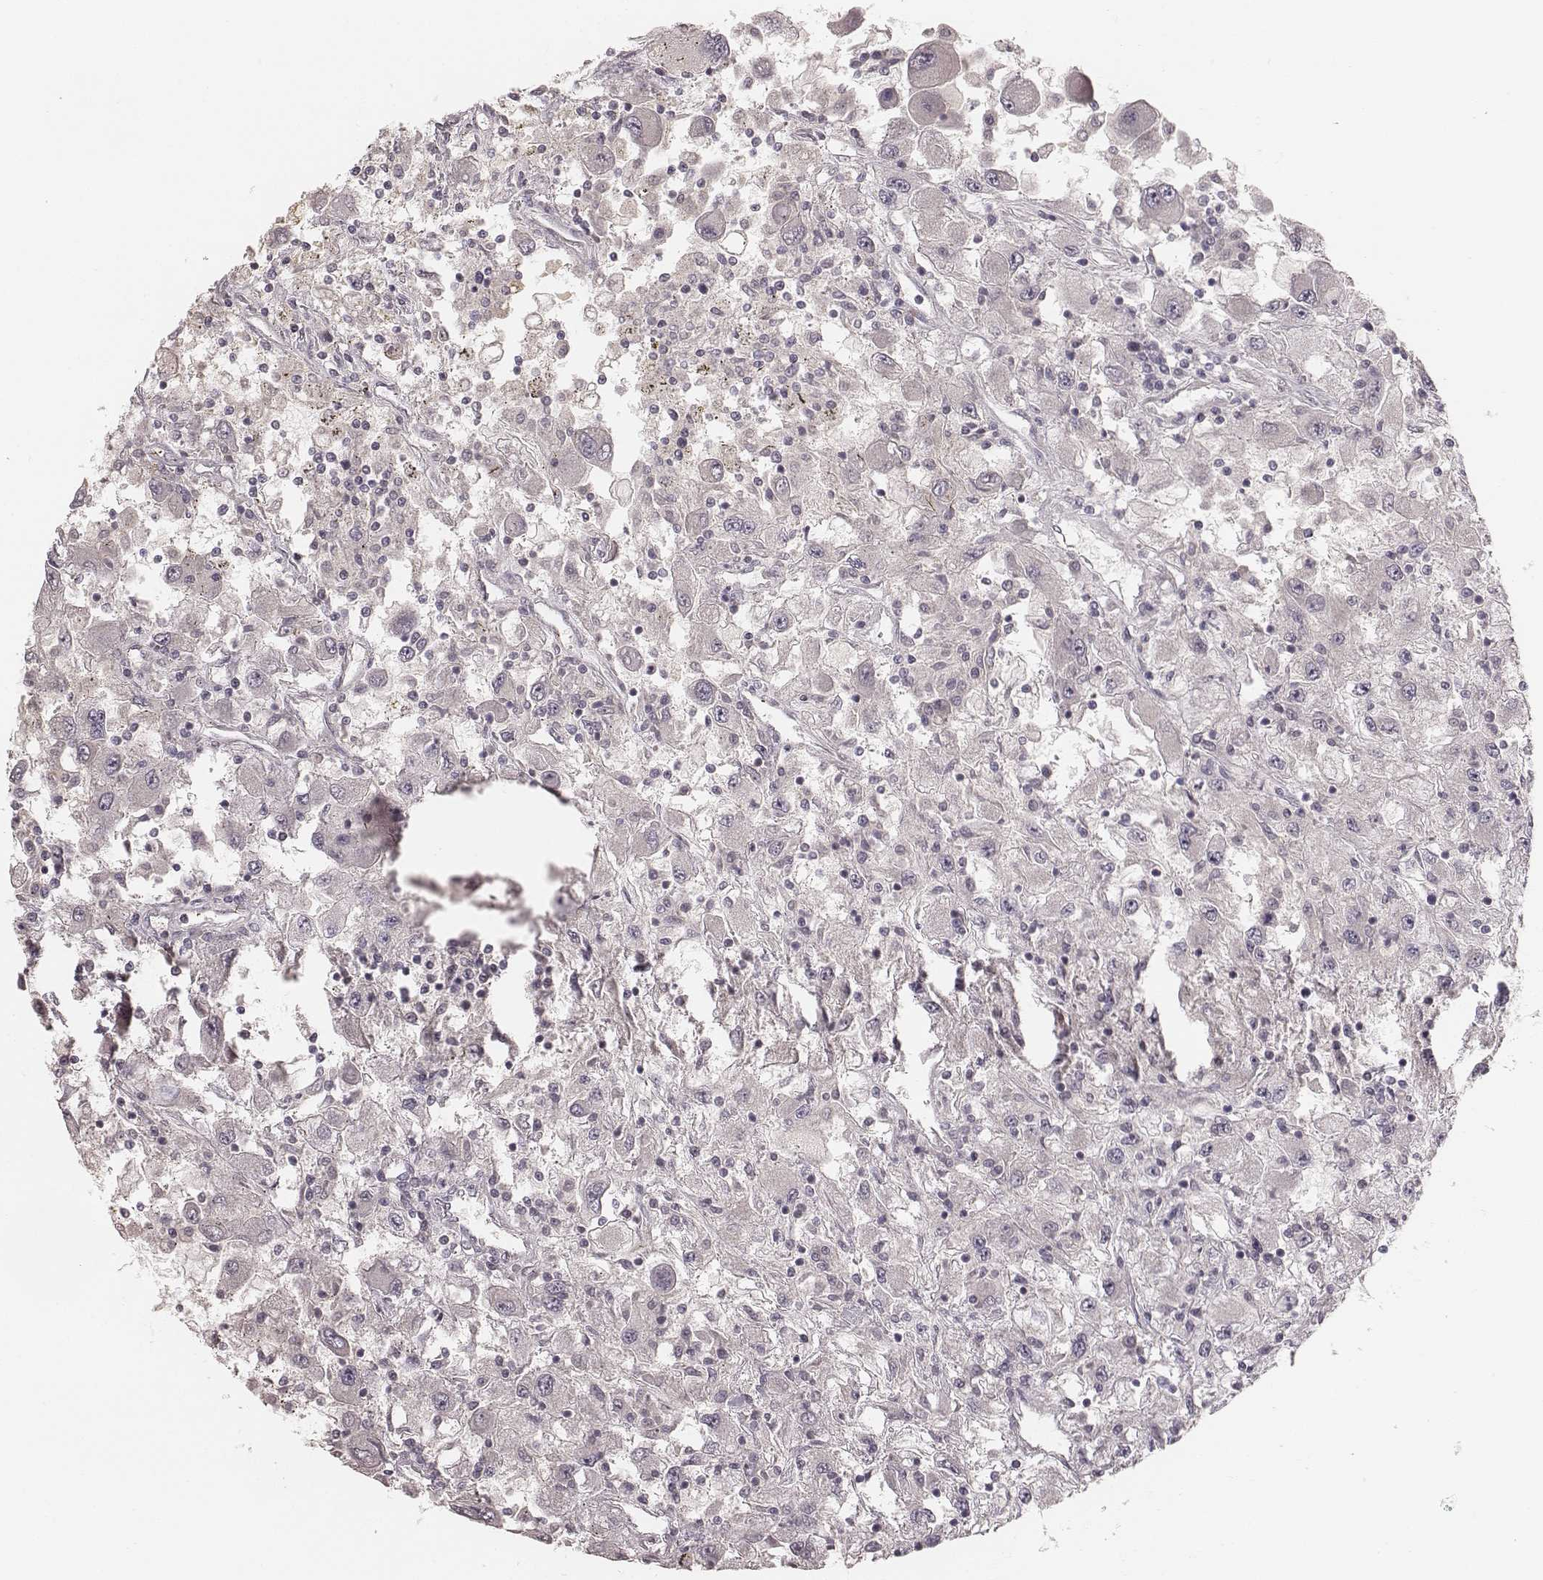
{"staining": {"intensity": "negative", "quantity": "none", "location": "none"}, "tissue": "renal cancer", "cell_type": "Tumor cells", "image_type": "cancer", "snomed": [{"axis": "morphology", "description": "Adenocarcinoma, NOS"}, {"axis": "topography", "description": "Kidney"}], "caption": "Tumor cells show no significant protein positivity in renal cancer. (Immunohistochemistry (ihc), brightfield microscopy, high magnification).", "gene": "LY6K", "patient": {"sex": "female", "age": 67}}